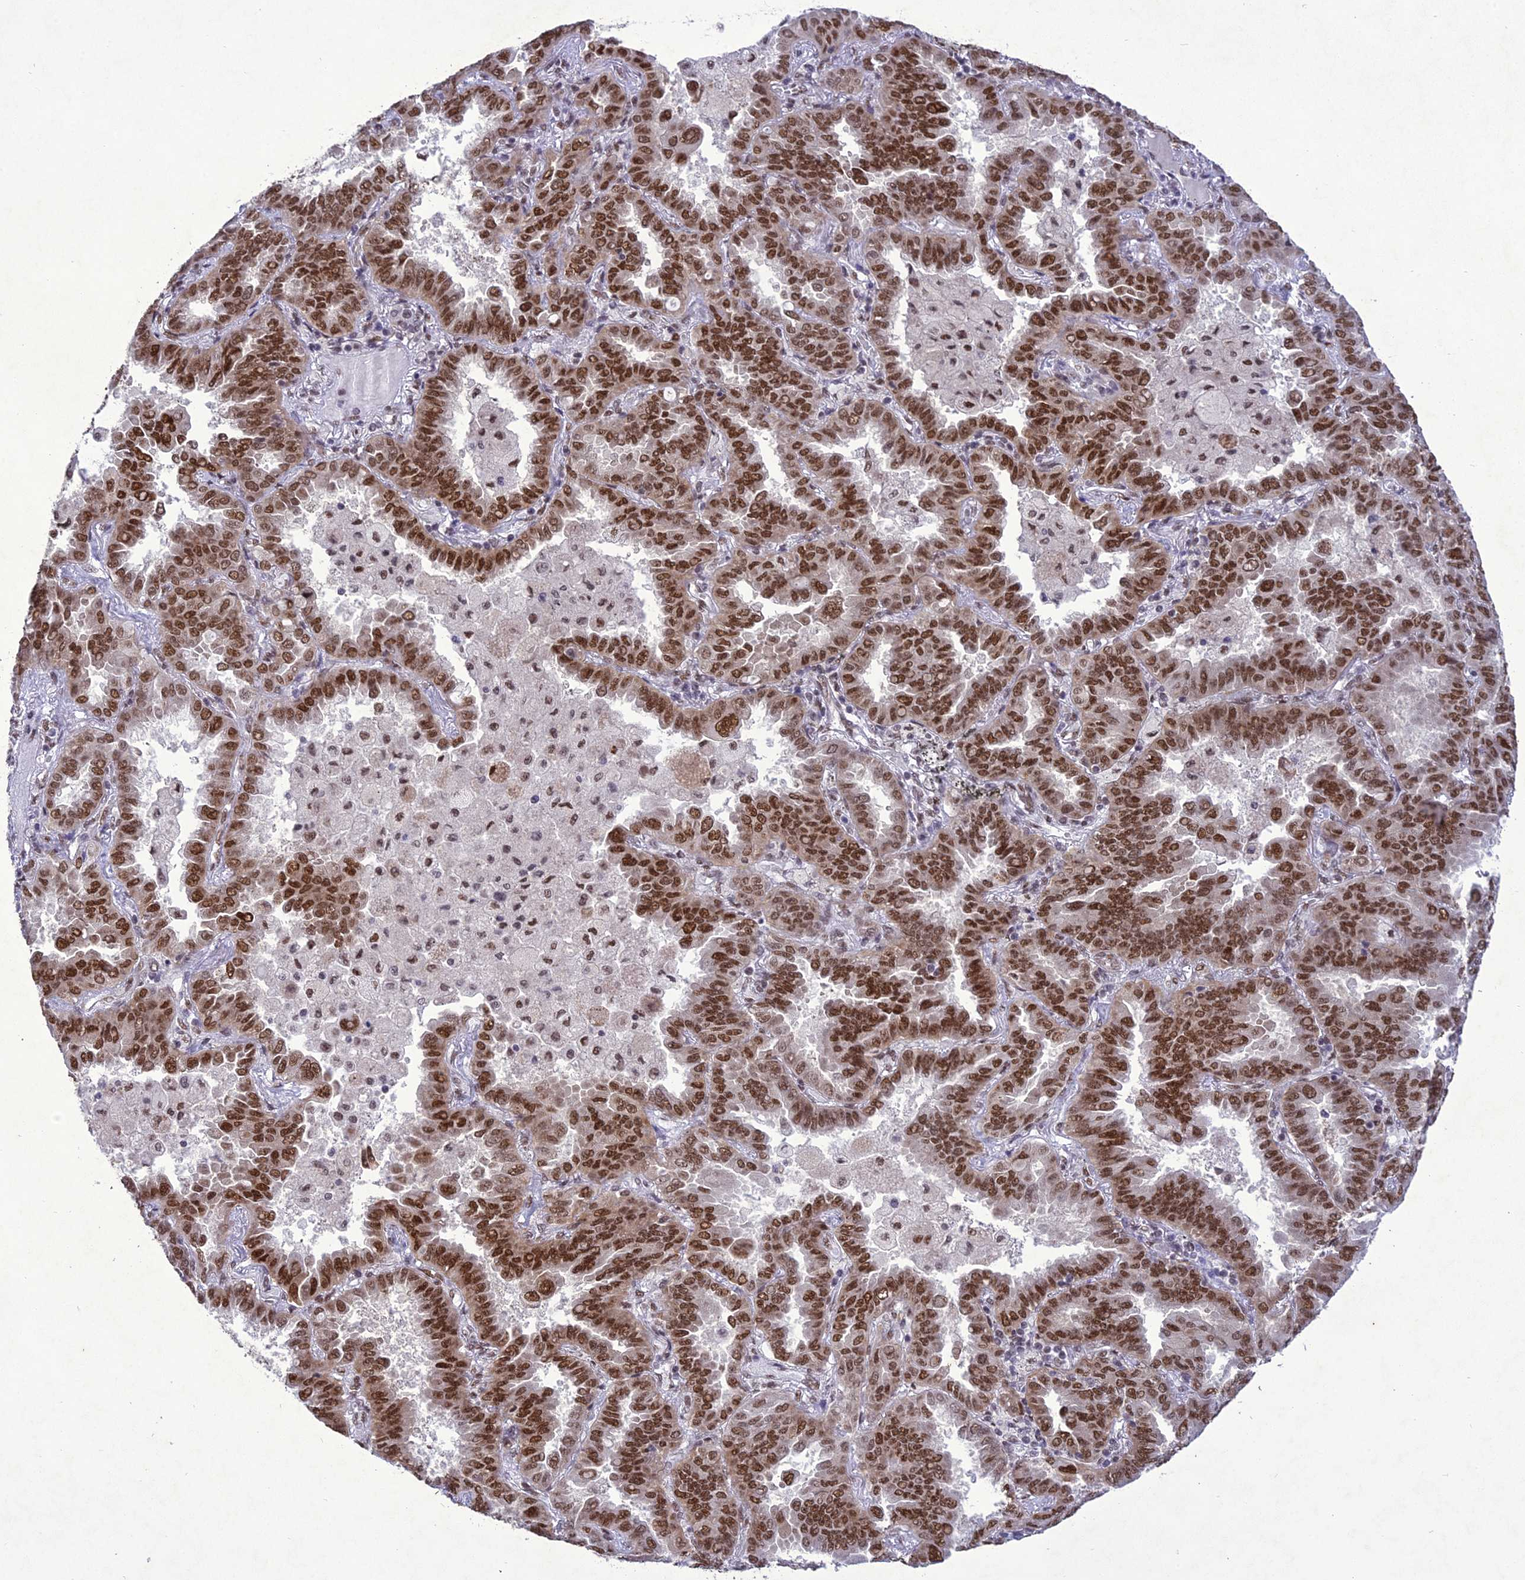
{"staining": {"intensity": "strong", "quantity": ">75%", "location": "nuclear"}, "tissue": "lung cancer", "cell_type": "Tumor cells", "image_type": "cancer", "snomed": [{"axis": "morphology", "description": "Adenocarcinoma, NOS"}, {"axis": "topography", "description": "Lung"}], "caption": "An immunohistochemistry photomicrograph of neoplastic tissue is shown. Protein staining in brown shows strong nuclear positivity in lung cancer (adenocarcinoma) within tumor cells.", "gene": "DDX1", "patient": {"sex": "male", "age": 64}}